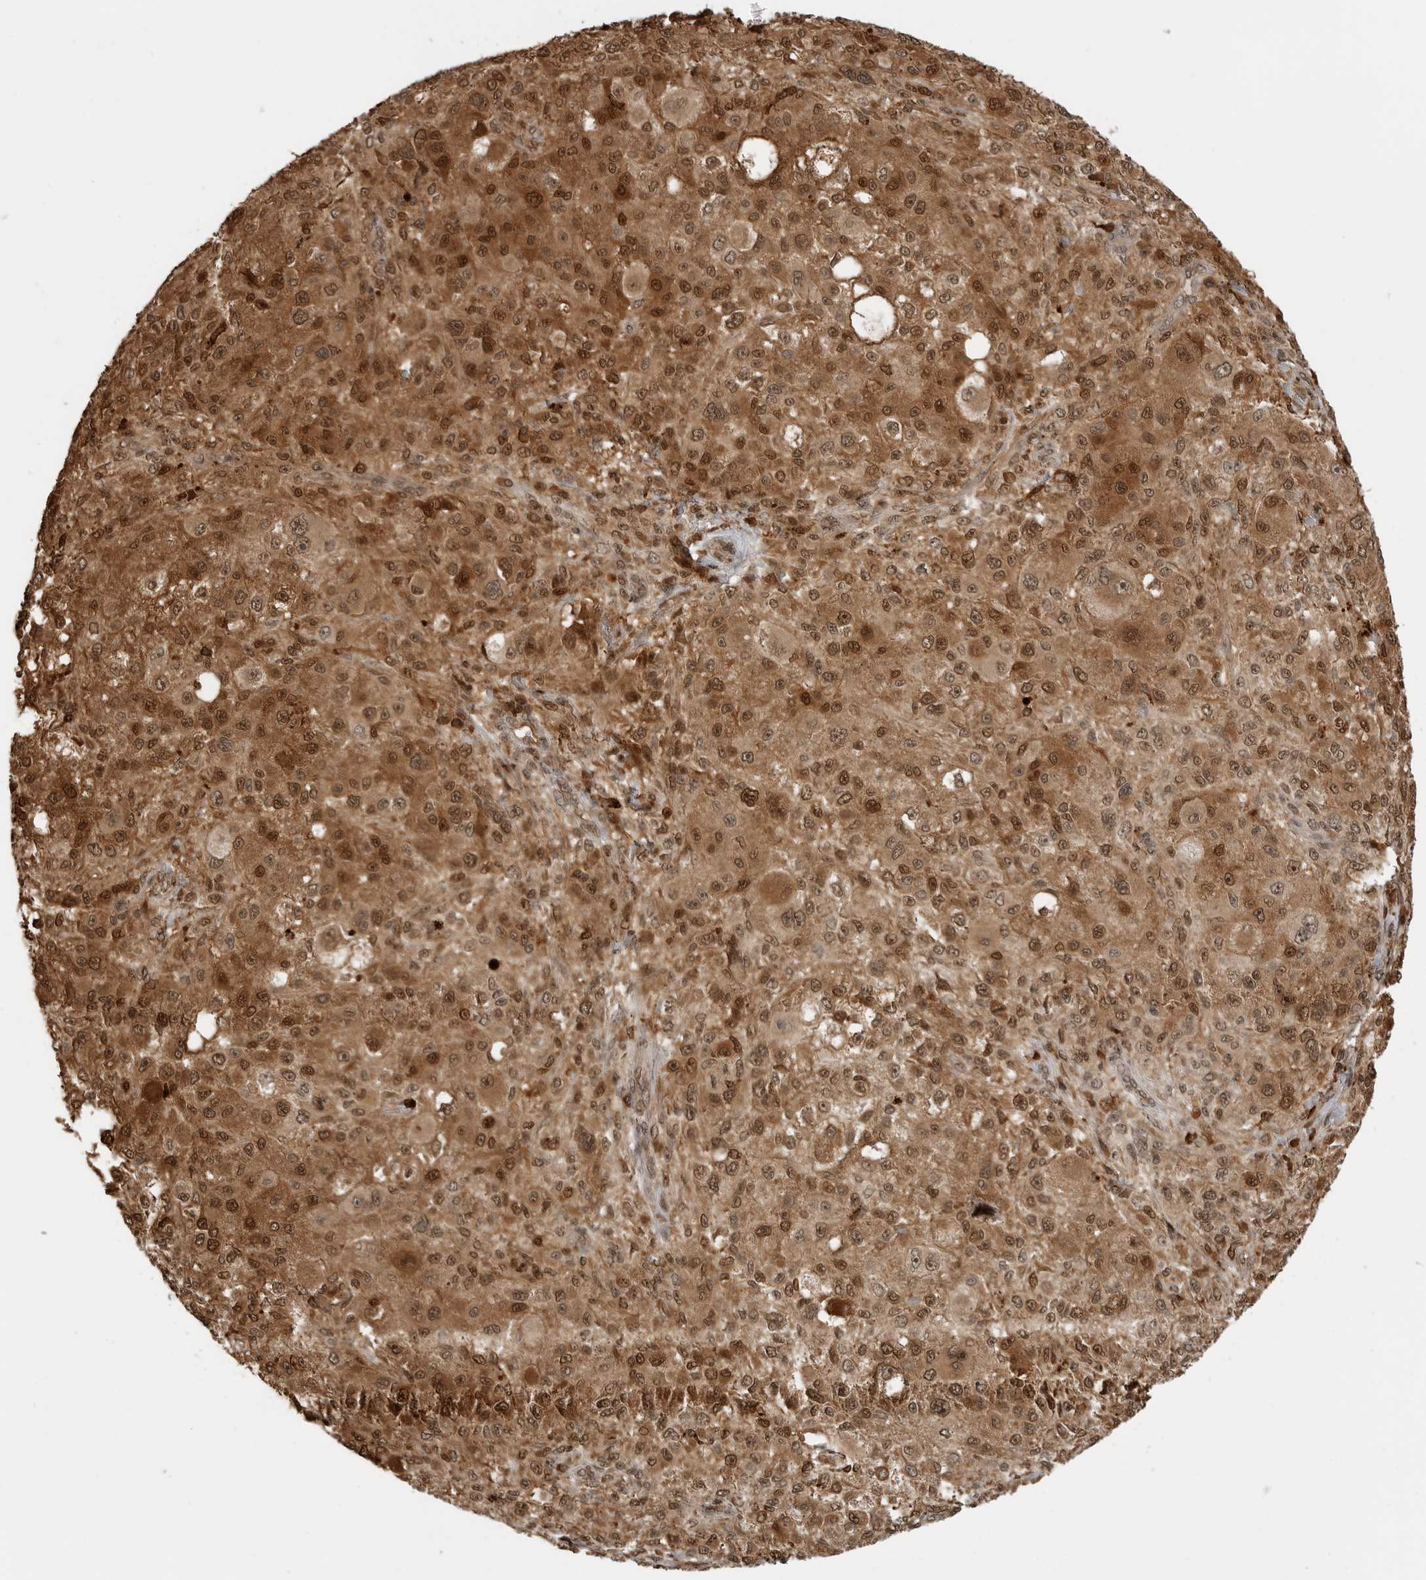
{"staining": {"intensity": "moderate", "quantity": ">75%", "location": "cytoplasmic/membranous,nuclear"}, "tissue": "melanoma", "cell_type": "Tumor cells", "image_type": "cancer", "snomed": [{"axis": "morphology", "description": "Necrosis, NOS"}, {"axis": "morphology", "description": "Malignant melanoma, NOS"}, {"axis": "topography", "description": "Skin"}], "caption": "Immunohistochemistry (IHC) staining of malignant melanoma, which reveals medium levels of moderate cytoplasmic/membranous and nuclear staining in approximately >75% of tumor cells indicating moderate cytoplasmic/membranous and nuclear protein expression. The staining was performed using DAB (3,3'-diaminobenzidine) (brown) for protein detection and nuclei were counterstained in hematoxylin (blue).", "gene": "BMP2K", "patient": {"sex": "female", "age": 87}}